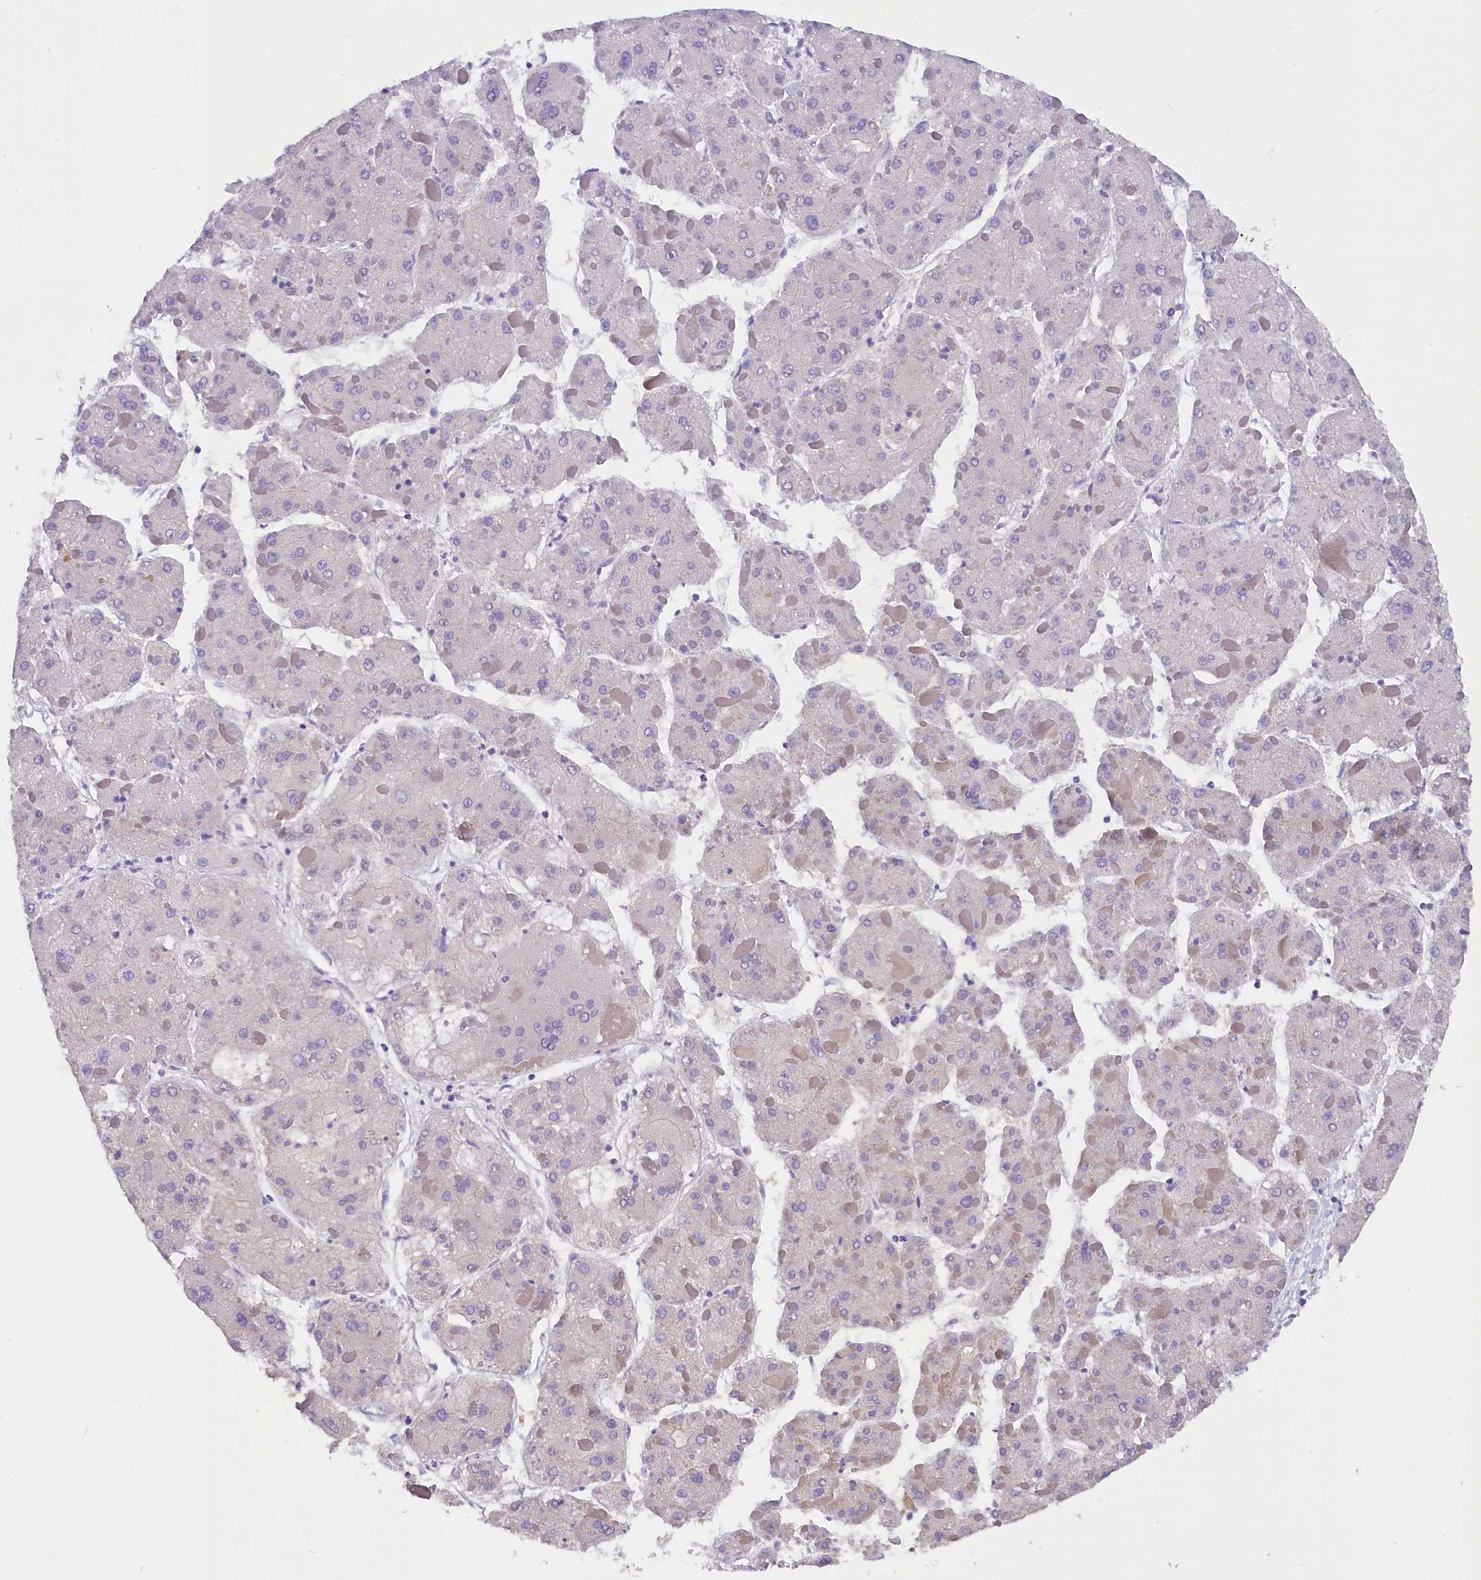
{"staining": {"intensity": "negative", "quantity": "none", "location": "none"}, "tissue": "liver cancer", "cell_type": "Tumor cells", "image_type": "cancer", "snomed": [{"axis": "morphology", "description": "Carcinoma, Hepatocellular, NOS"}, {"axis": "topography", "description": "Liver"}], "caption": "IHC image of neoplastic tissue: liver cancer (hepatocellular carcinoma) stained with DAB exhibits no significant protein positivity in tumor cells.", "gene": "AP3B2", "patient": {"sex": "female", "age": 73}}